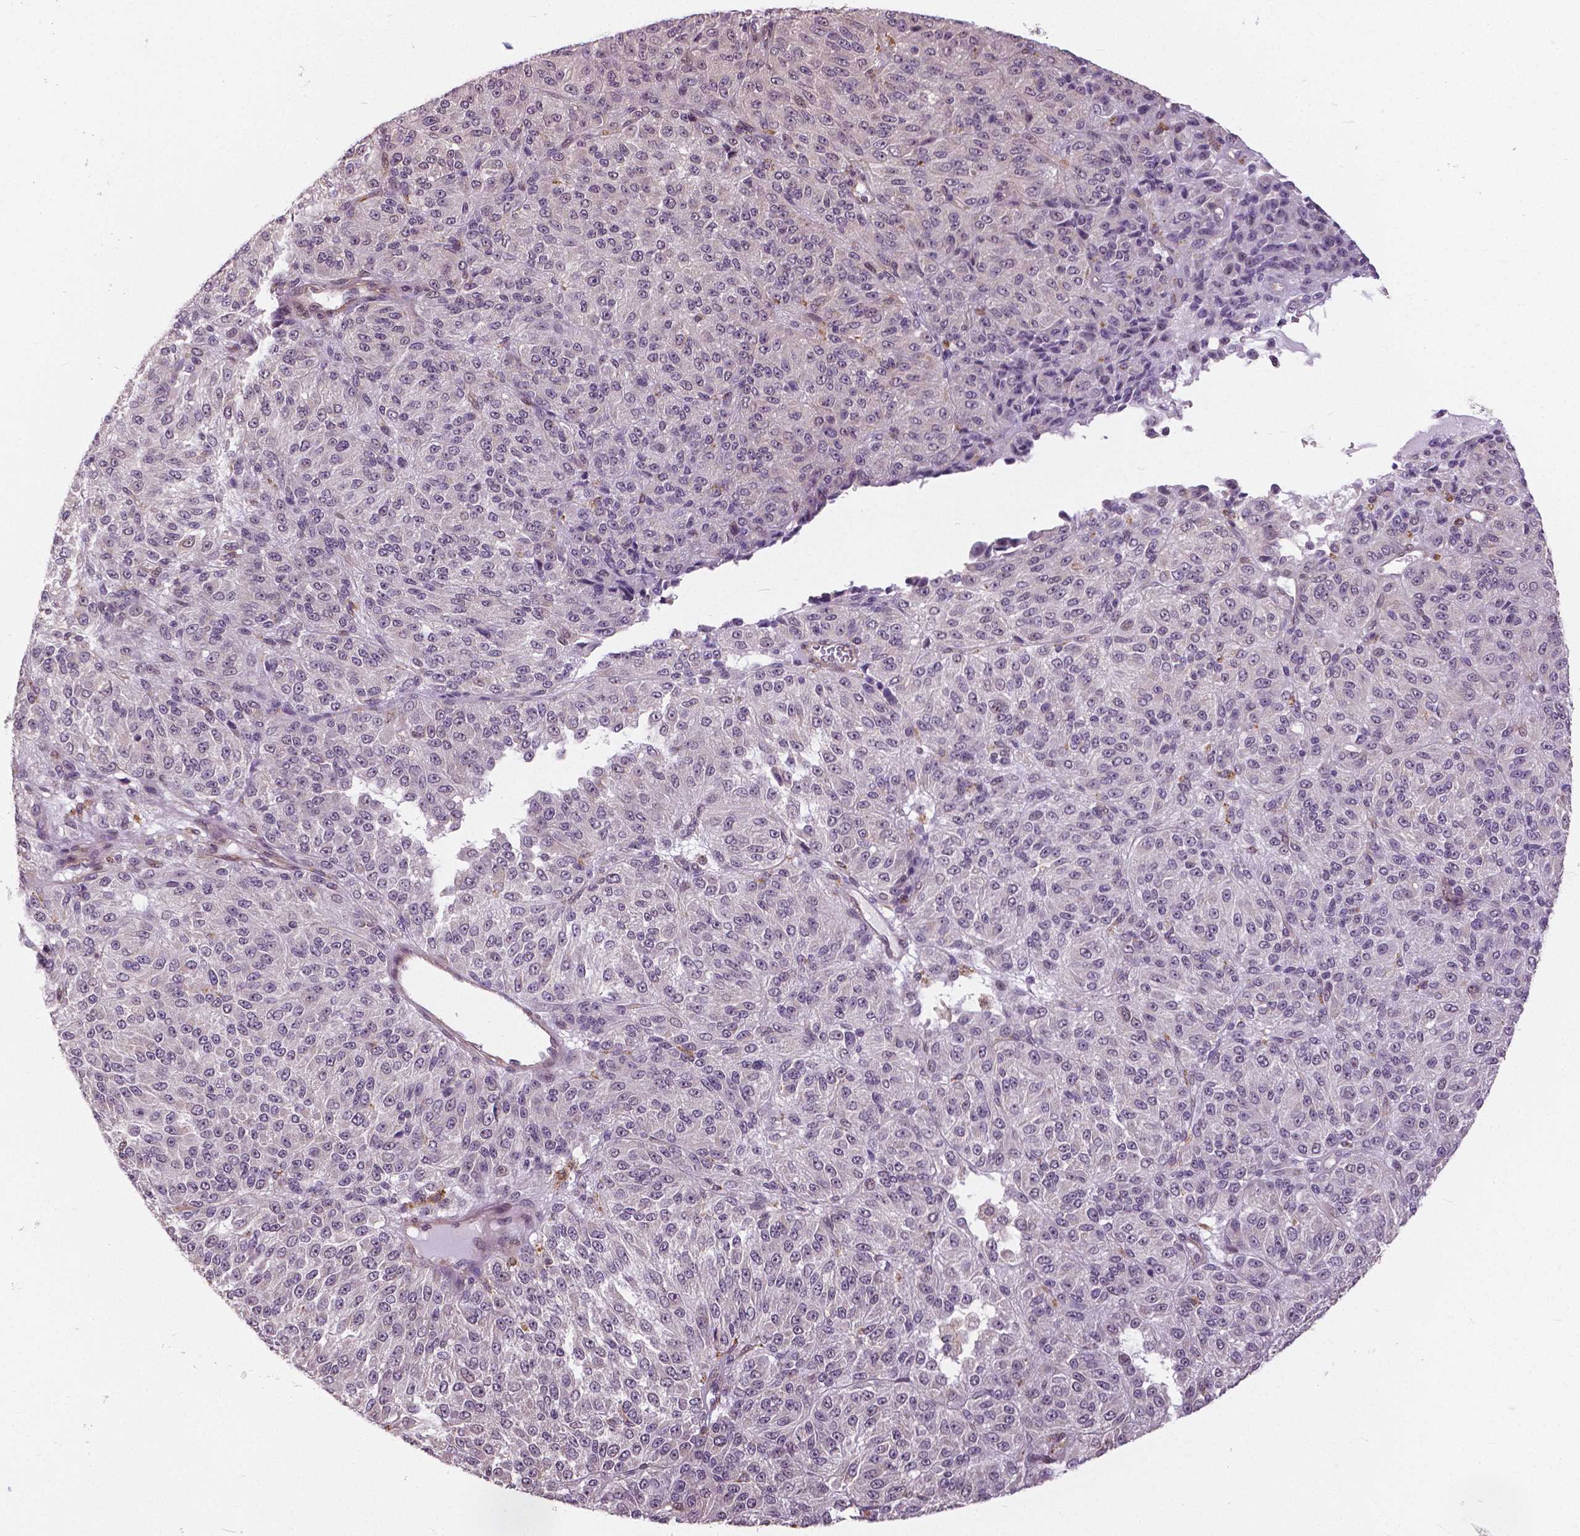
{"staining": {"intensity": "negative", "quantity": "none", "location": "none"}, "tissue": "melanoma", "cell_type": "Tumor cells", "image_type": "cancer", "snomed": [{"axis": "morphology", "description": "Malignant melanoma, Metastatic site"}, {"axis": "topography", "description": "Brain"}], "caption": "A photomicrograph of human malignant melanoma (metastatic site) is negative for staining in tumor cells.", "gene": "ANXA13", "patient": {"sex": "female", "age": 56}}